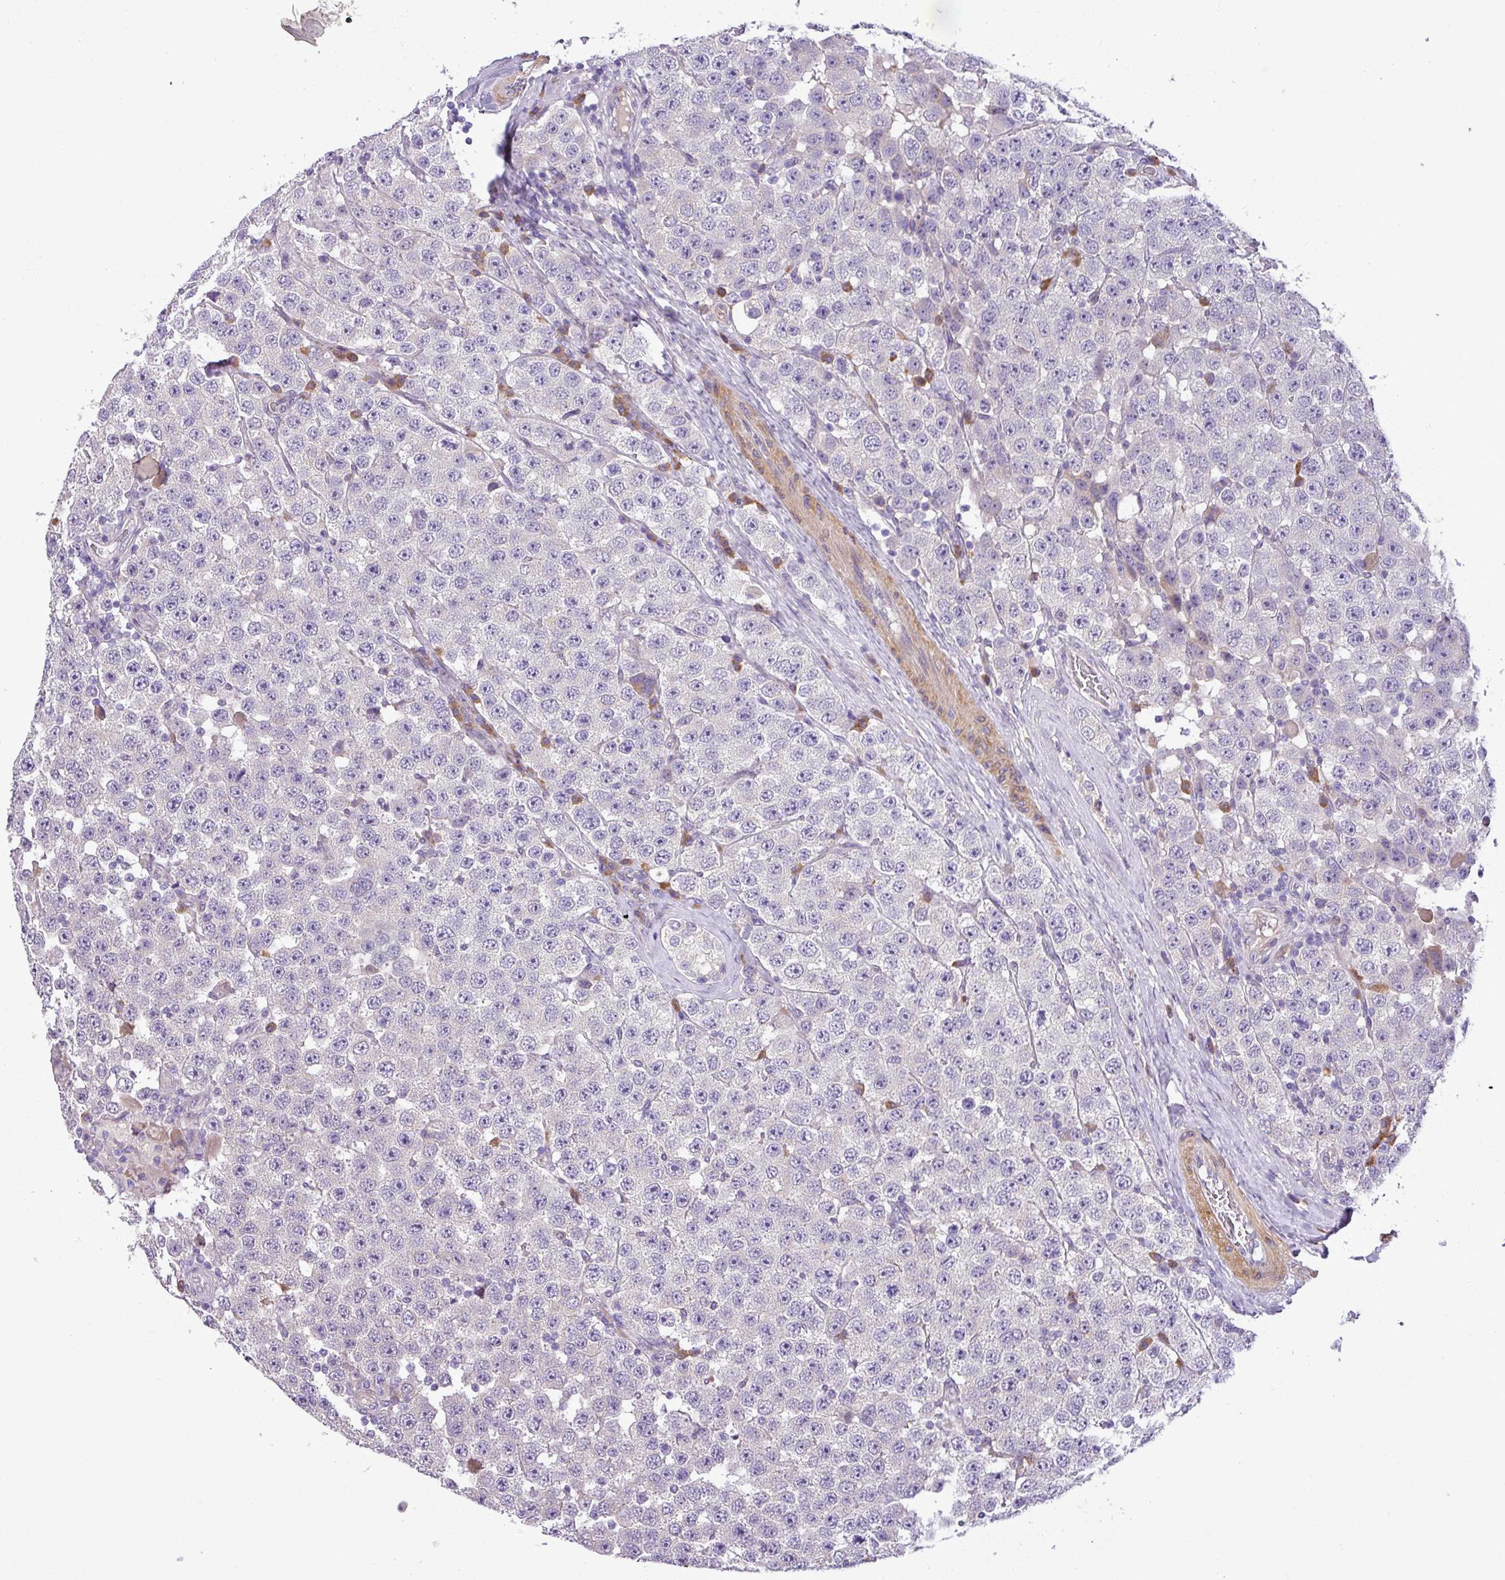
{"staining": {"intensity": "negative", "quantity": "none", "location": "none"}, "tissue": "testis cancer", "cell_type": "Tumor cells", "image_type": "cancer", "snomed": [{"axis": "morphology", "description": "Seminoma, NOS"}, {"axis": "topography", "description": "Testis"}], "caption": "Micrograph shows no protein positivity in tumor cells of testis cancer (seminoma) tissue.", "gene": "MOCS3", "patient": {"sex": "male", "age": 28}}